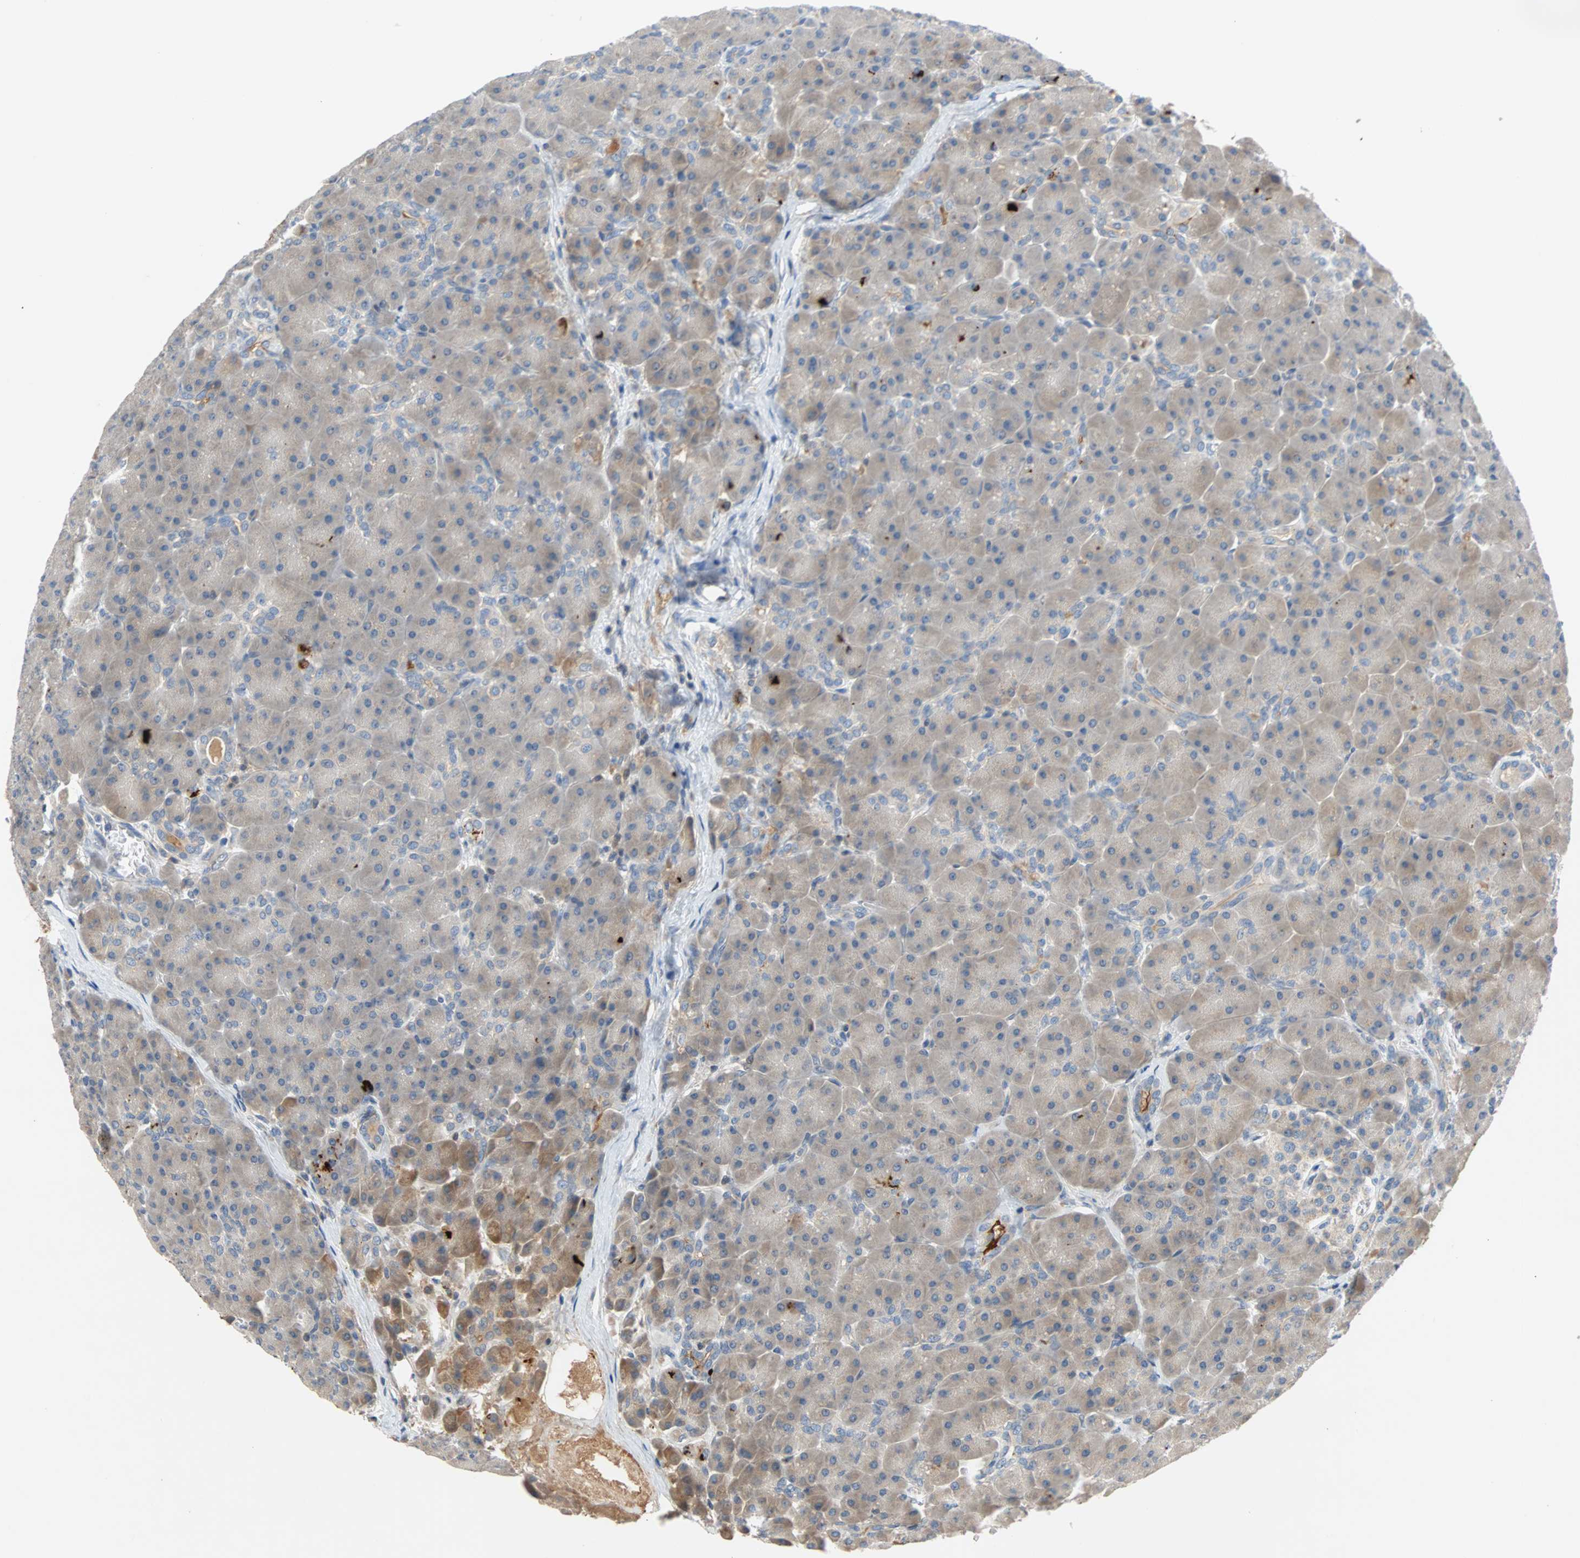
{"staining": {"intensity": "moderate", "quantity": "<25%", "location": "cytoplasmic/membranous"}, "tissue": "pancreas", "cell_type": "Exocrine glandular cells", "image_type": "normal", "snomed": [{"axis": "morphology", "description": "Normal tissue, NOS"}, {"axis": "topography", "description": "Pancreas"}], "caption": "Immunohistochemistry micrograph of benign human pancreas stained for a protein (brown), which shows low levels of moderate cytoplasmic/membranous expression in approximately <25% of exocrine glandular cells.", "gene": "MAP4K1", "patient": {"sex": "male", "age": 66}}